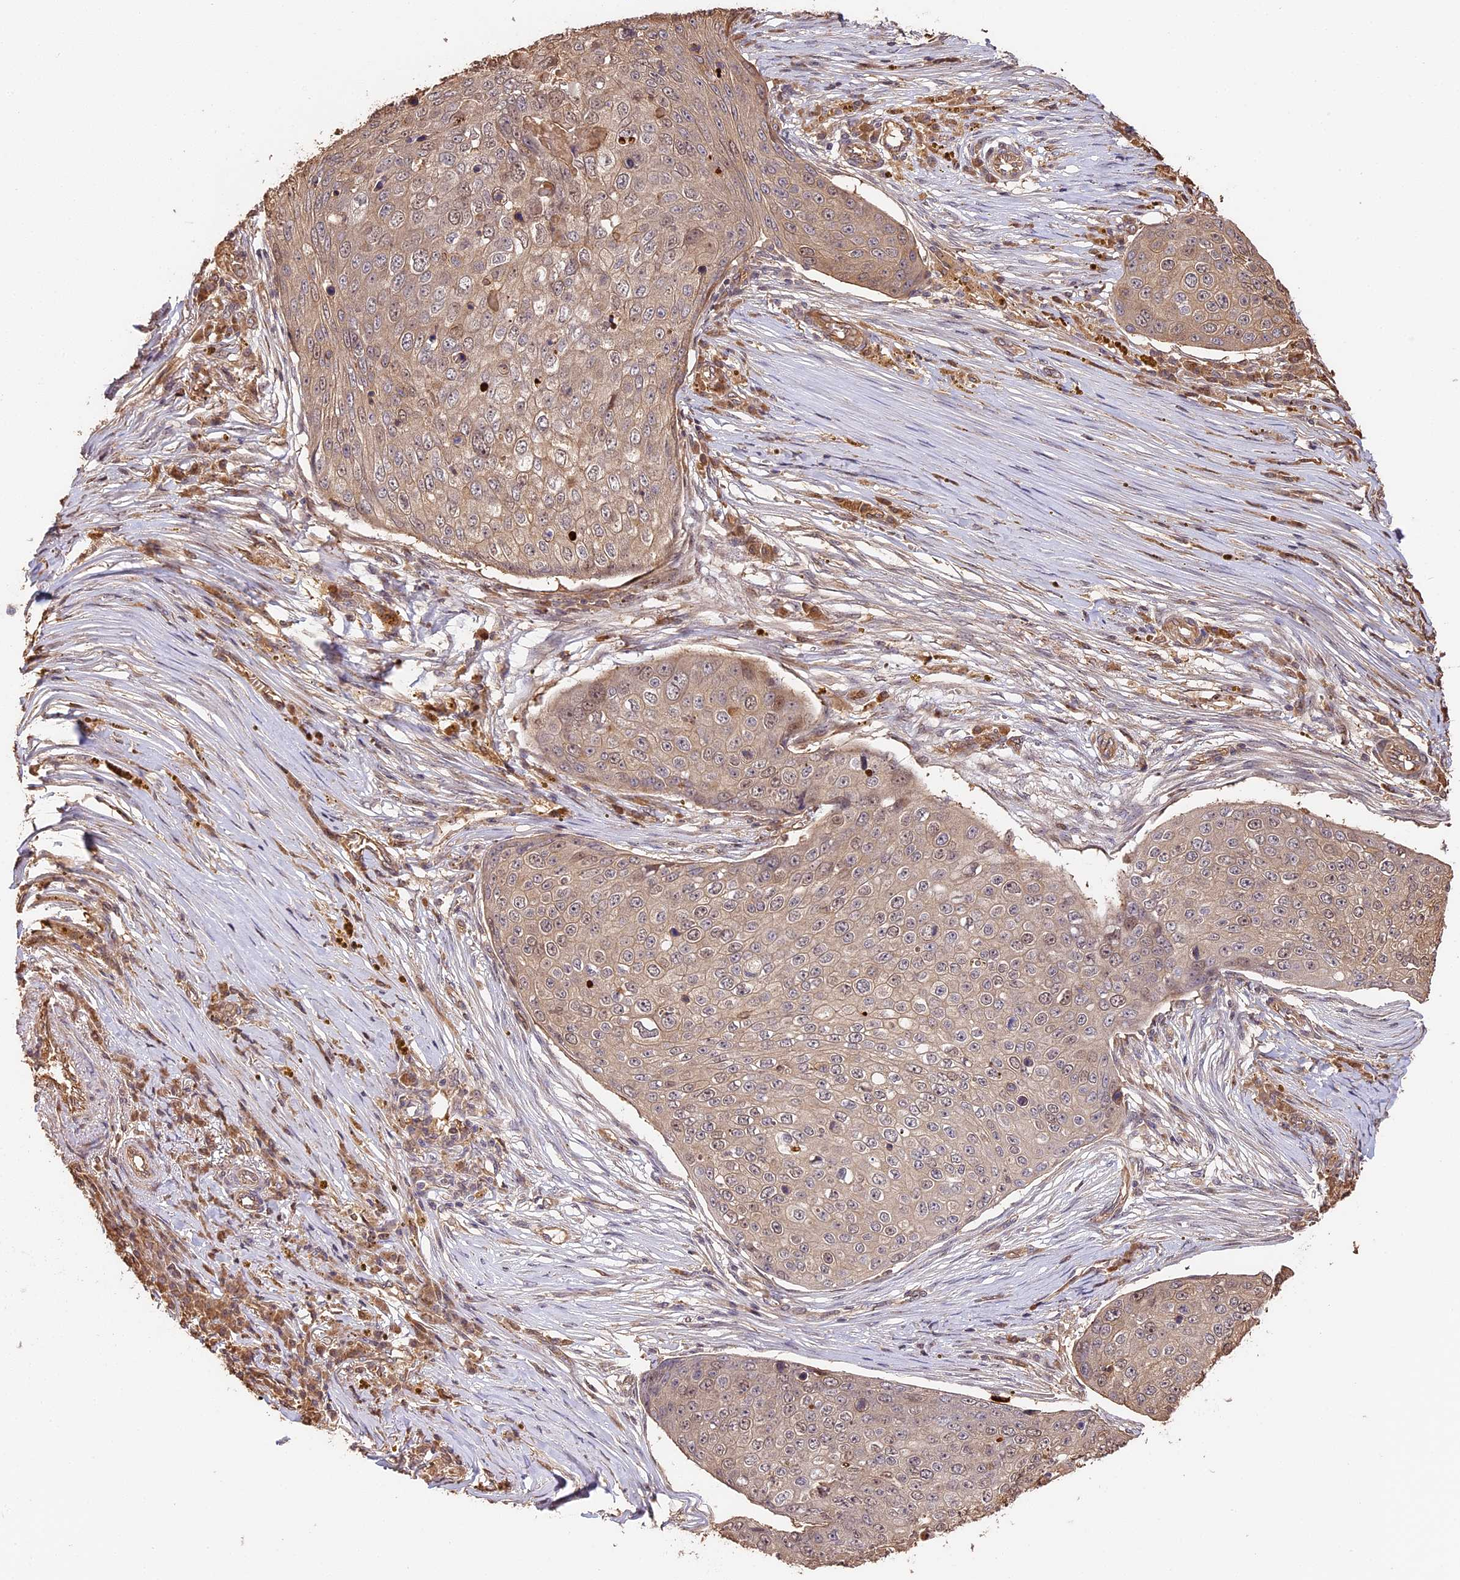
{"staining": {"intensity": "weak", "quantity": "25%-75%", "location": "cytoplasmic/membranous"}, "tissue": "skin cancer", "cell_type": "Tumor cells", "image_type": "cancer", "snomed": [{"axis": "morphology", "description": "Squamous cell carcinoma, NOS"}, {"axis": "topography", "description": "Skin"}], "caption": "Immunohistochemistry photomicrograph of neoplastic tissue: human squamous cell carcinoma (skin) stained using IHC shows low levels of weak protein expression localized specifically in the cytoplasmic/membranous of tumor cells, appearing as a cytoplasmic/membranous brown color.", "gene": "PPP1R37", "patient": {"sex": "male", "age": 71}}